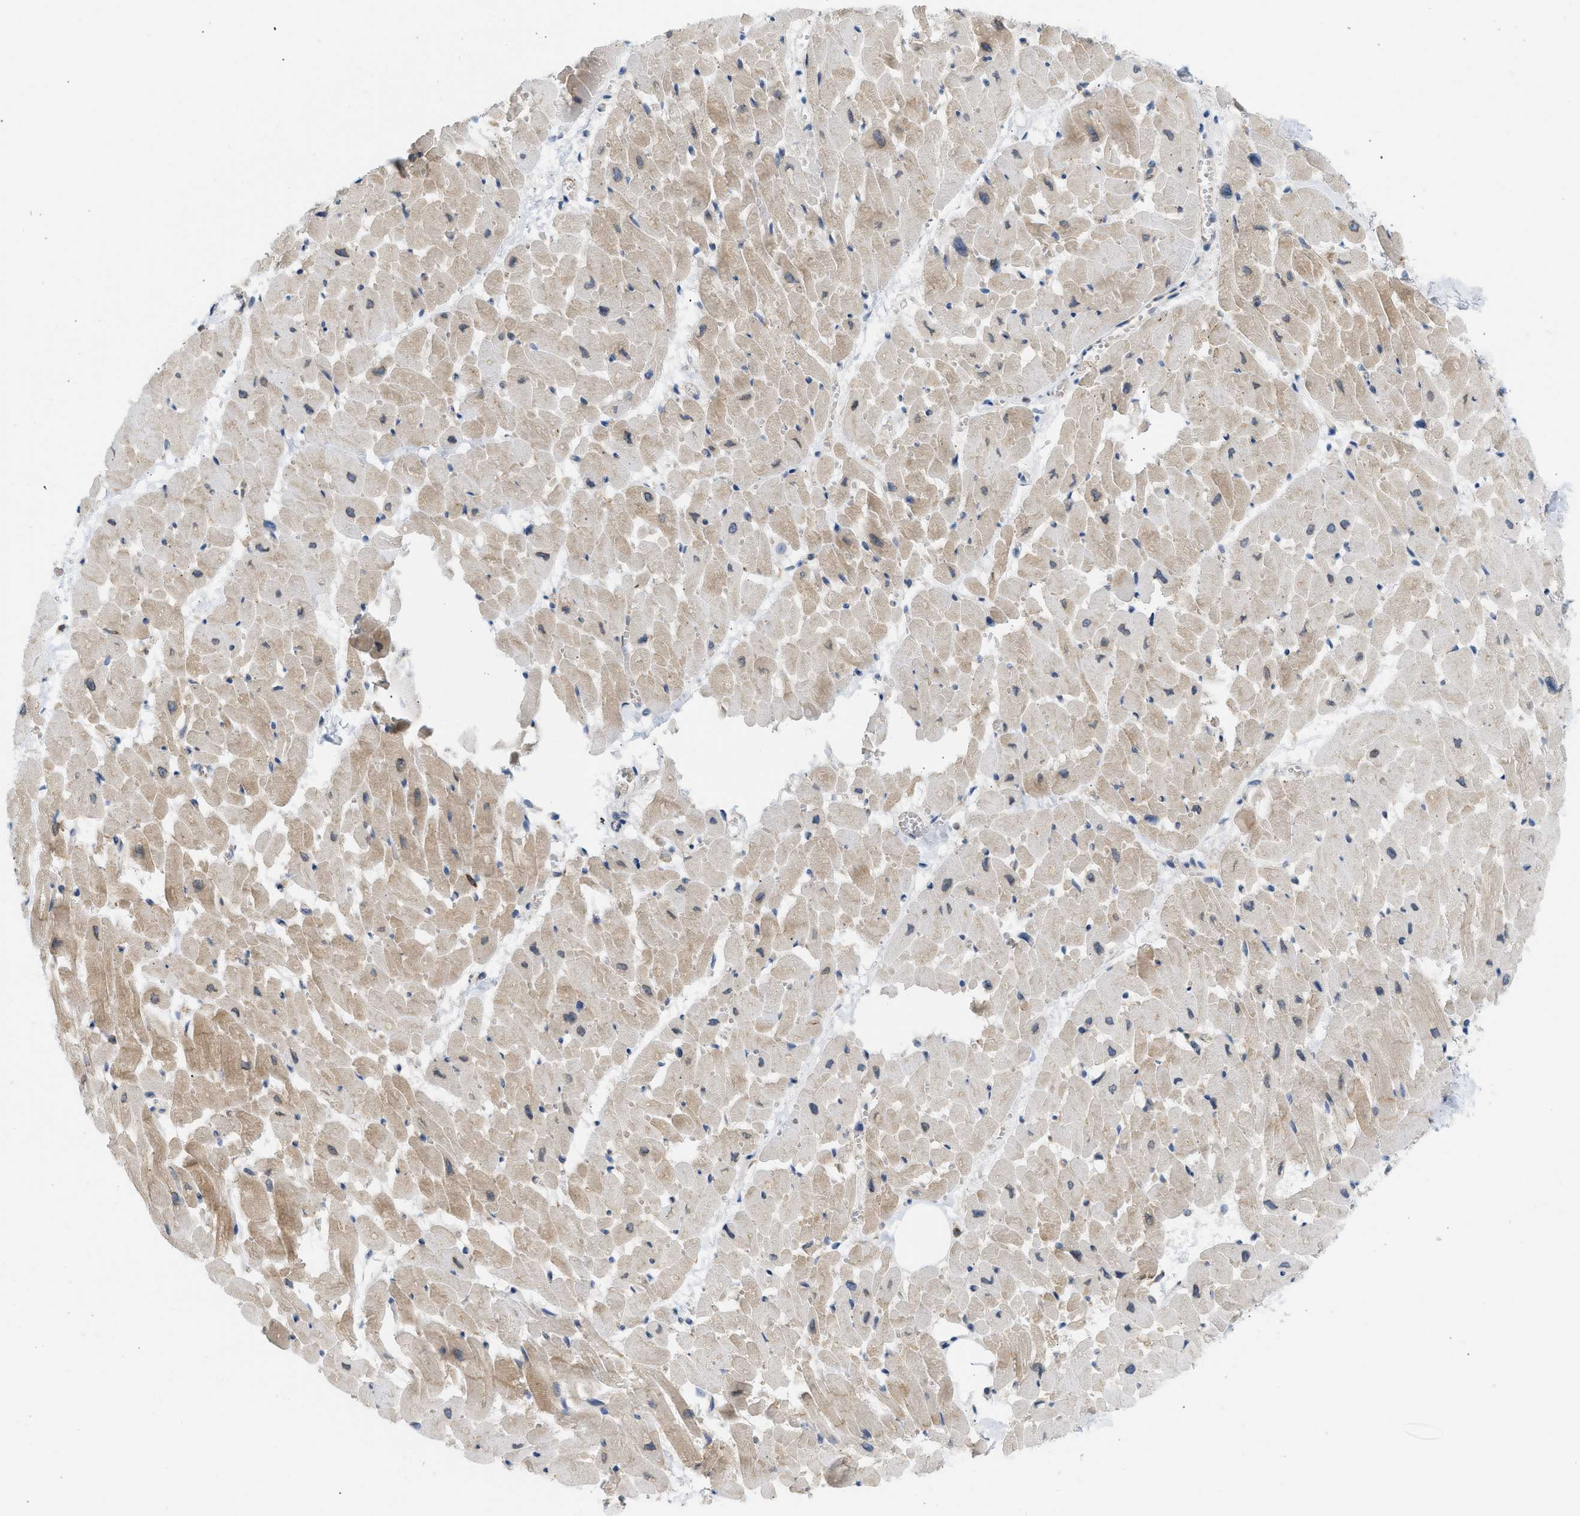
{"staining": {"intensity": "moderate", "quantity": ">75%", "location": "cytoplasmic/membranous"}, "tissue": "heart muscle", "cell_type": "Cardiomyocytes", "image_type": "normal", "snomed": [{"axis": "morphology", "description": "Normal tissue, NOS"}, {"axis": "topography", "description": "Heart"}], "caption": "This micrograph demonstrates benign heart muscle stained with immunohistochemistry to label a protein in brown. The cytoplasmic/membranous of cardiomyocytes show moderate positivity for the protein. Nuclei are counter-stained blue.", "gene": "STRN", "patient": {"sex": "female", "age": 19}}